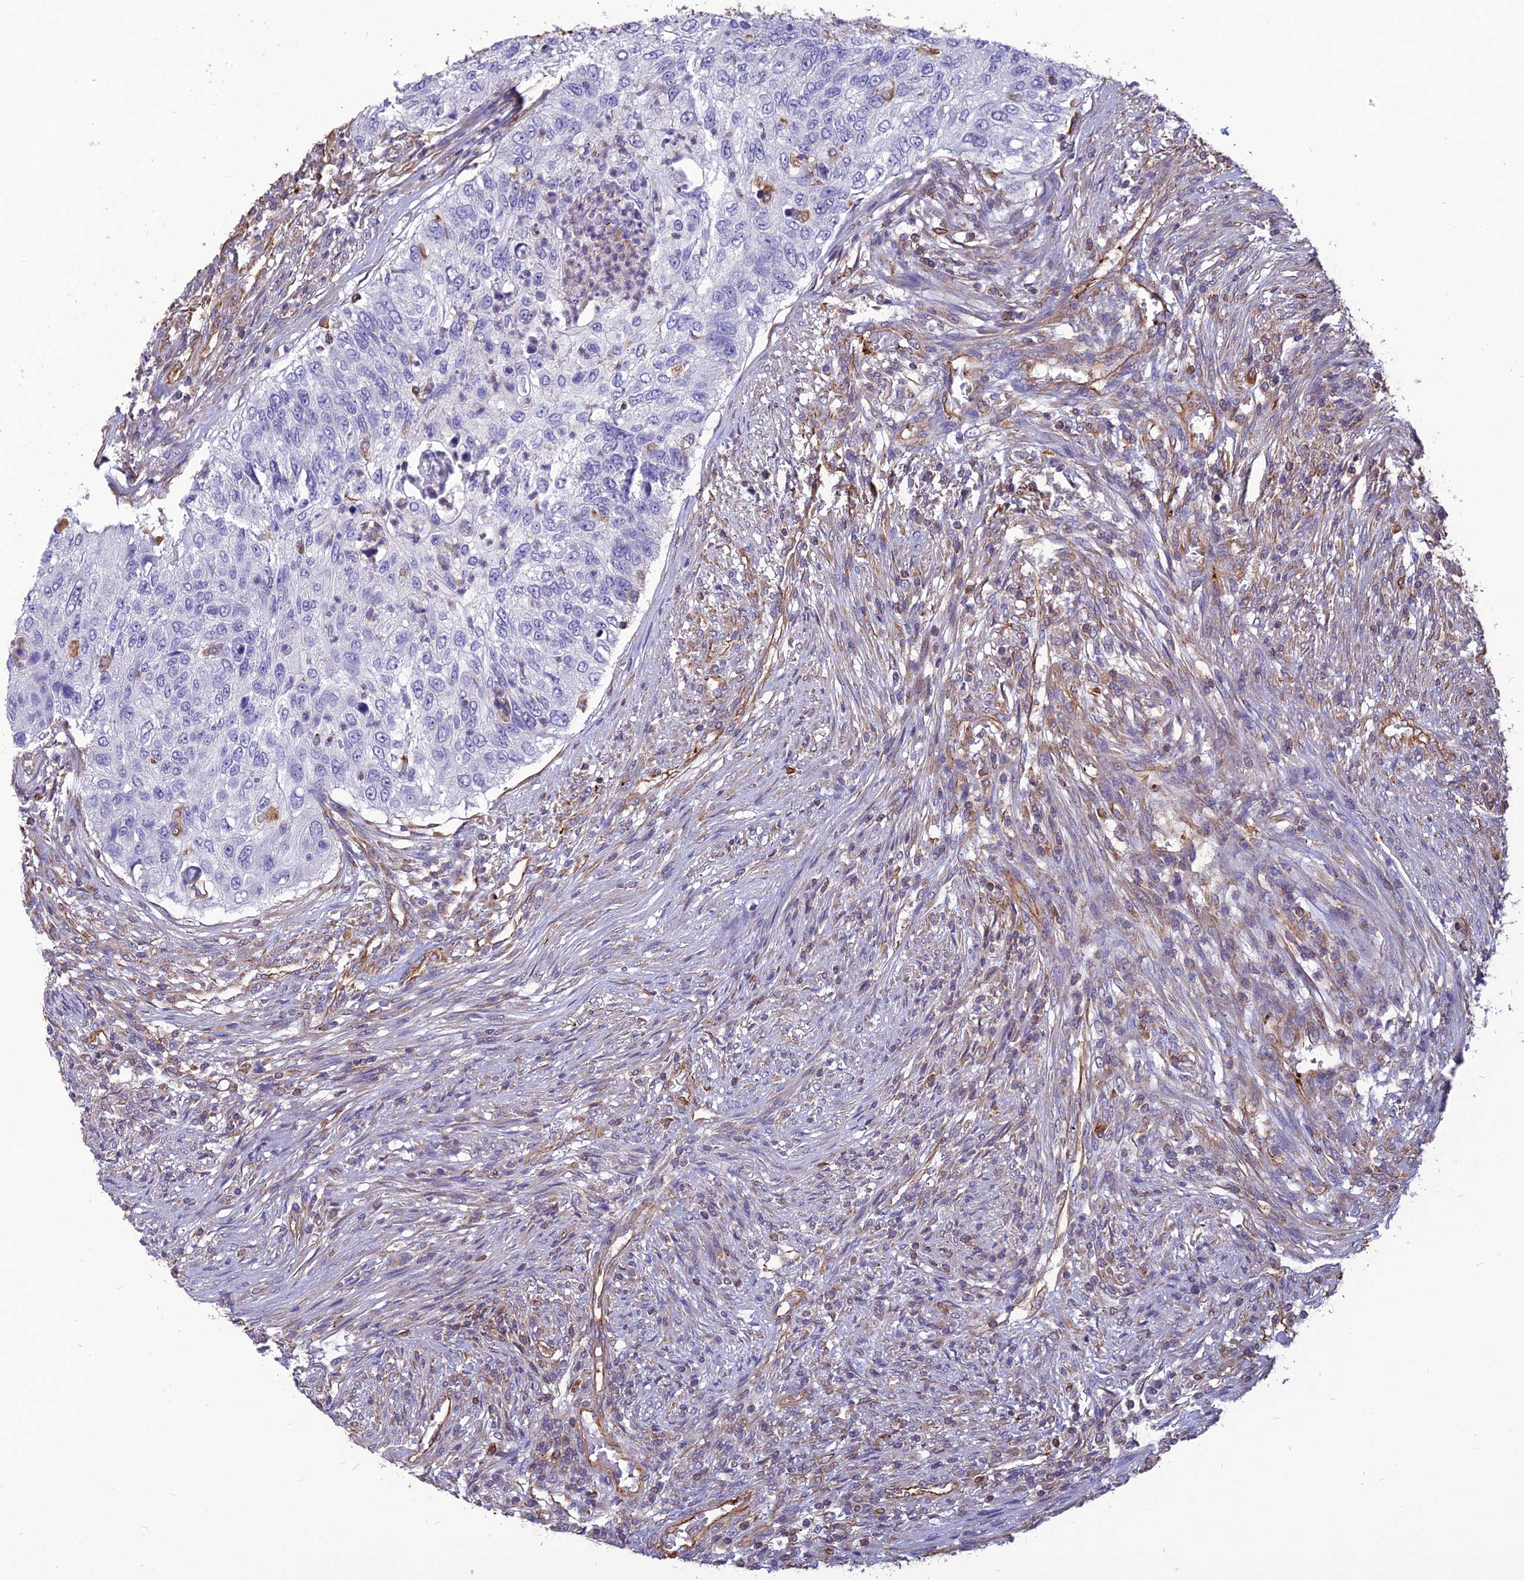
{"staining": {"intensity": "negative", "quantity": "none", "location": "none"}, "tissue": "urothelial cancer", "cell_type": "Tumor cells", "image_type": "cancer", "snomed": [{"axis": "morphology", "description": "Urothelial carcinoma, High grade"}, {"axis": "topography", "description": "Urinary bladder"}], "caption": "An immunohistochemistry (IHC) histopathology image of high-grade urothelial carcinoma is shown. There is no staining in tumor cells of high-grade urothelial carcinoma.", "gene": "PSMD11", "patient": {"sex": "female", "age": 60}}